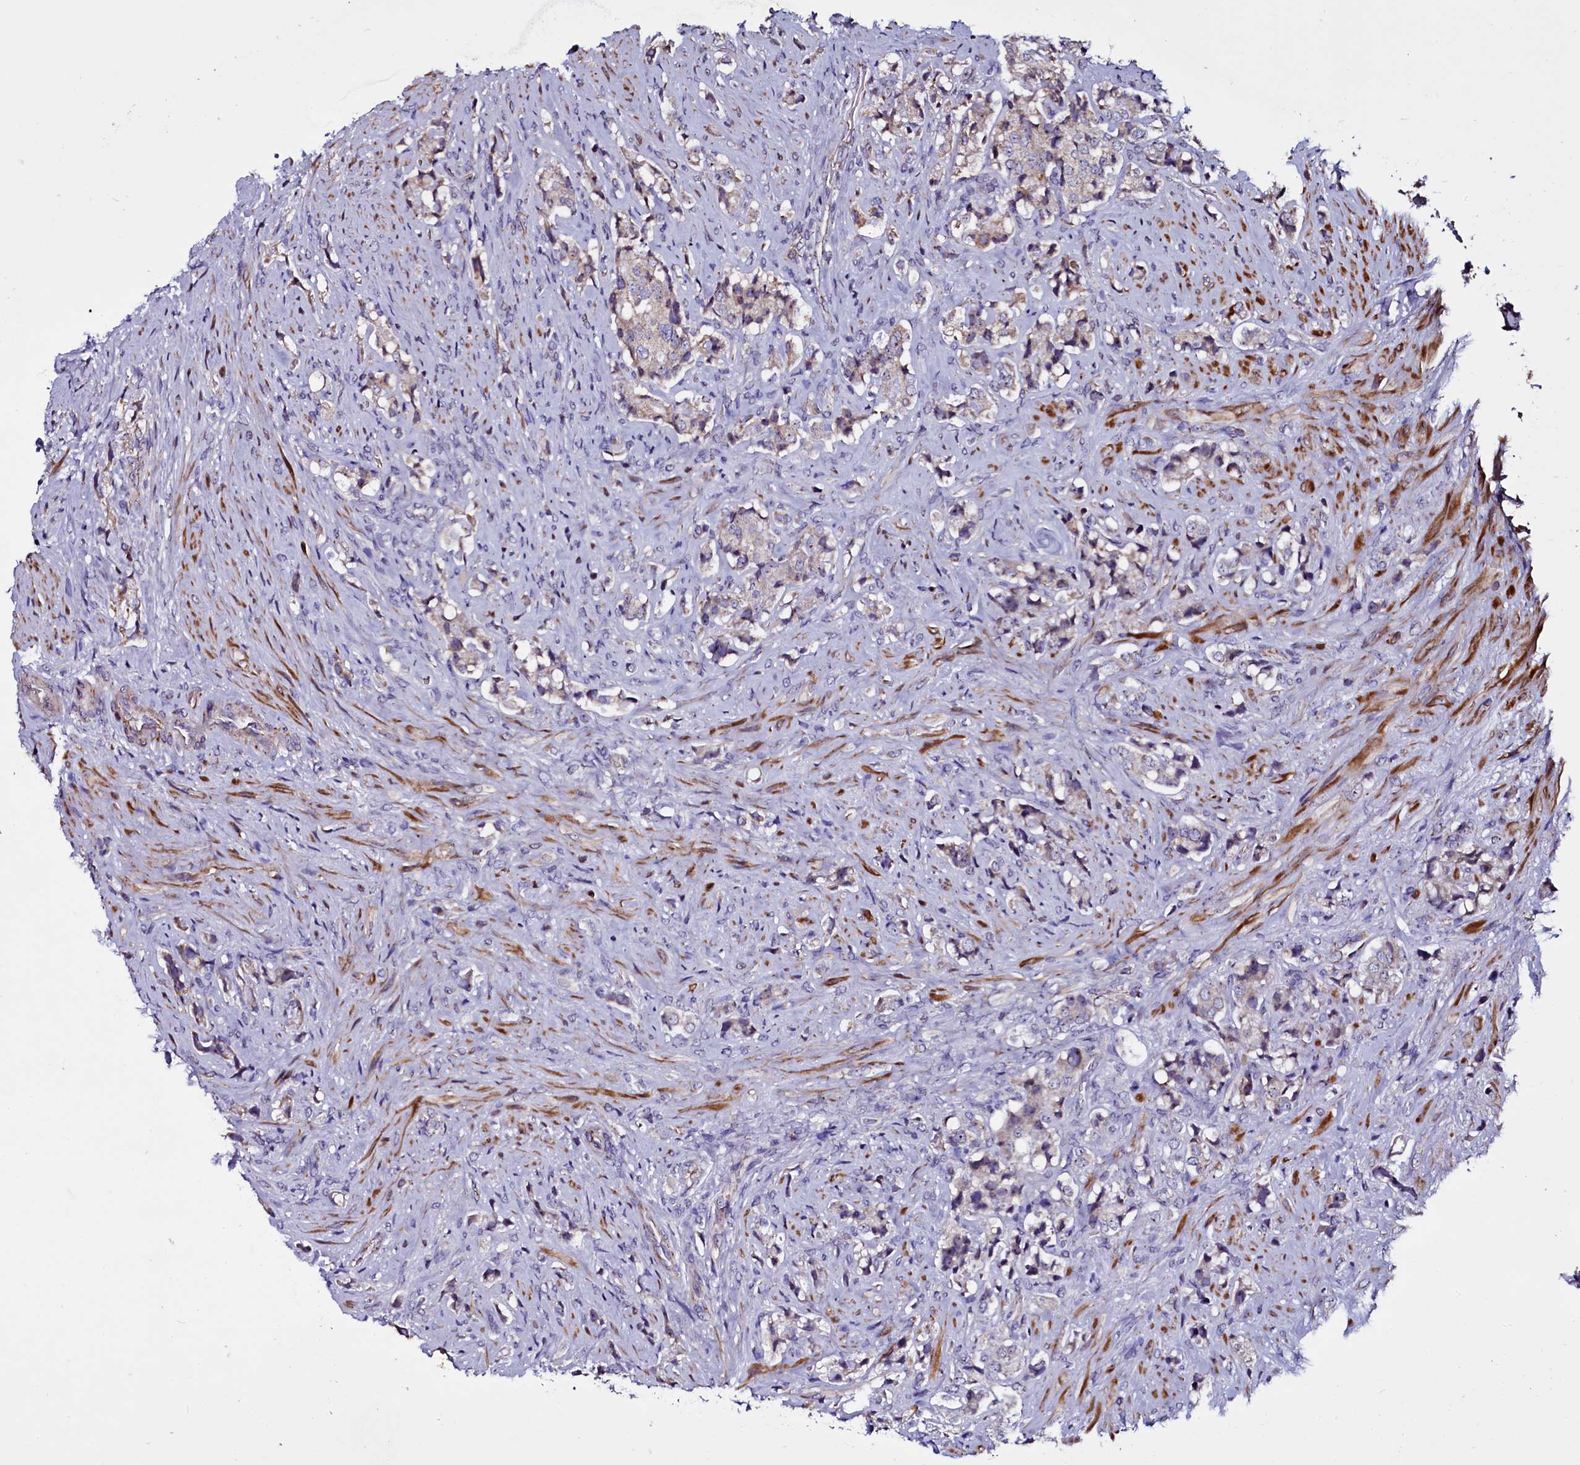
{"staining": {"intensity": "strong", "quantity": "<25%", "location": "cytoplasmic/membranous"}, "tissue": "prostate cancer", "cell_type": "Tumor cells", "image_type": "cancer", "snomed": [{"axis": "morphology", "description": "Adenocarcinoma, High grade"}, {"axis": "topography", "description": "Prostate"}], "caption": "Prostate cancer was stained to show a protein in brown. There is medium levels of strong cytoplasmic/membranous expression in about <25% of tumor cells. Immunohistochemistry (ihc) stains the protein in brown and the nuclei are stained blue.", "gene": "NAA80", "patient": {"sex": "male", "age": 65}}